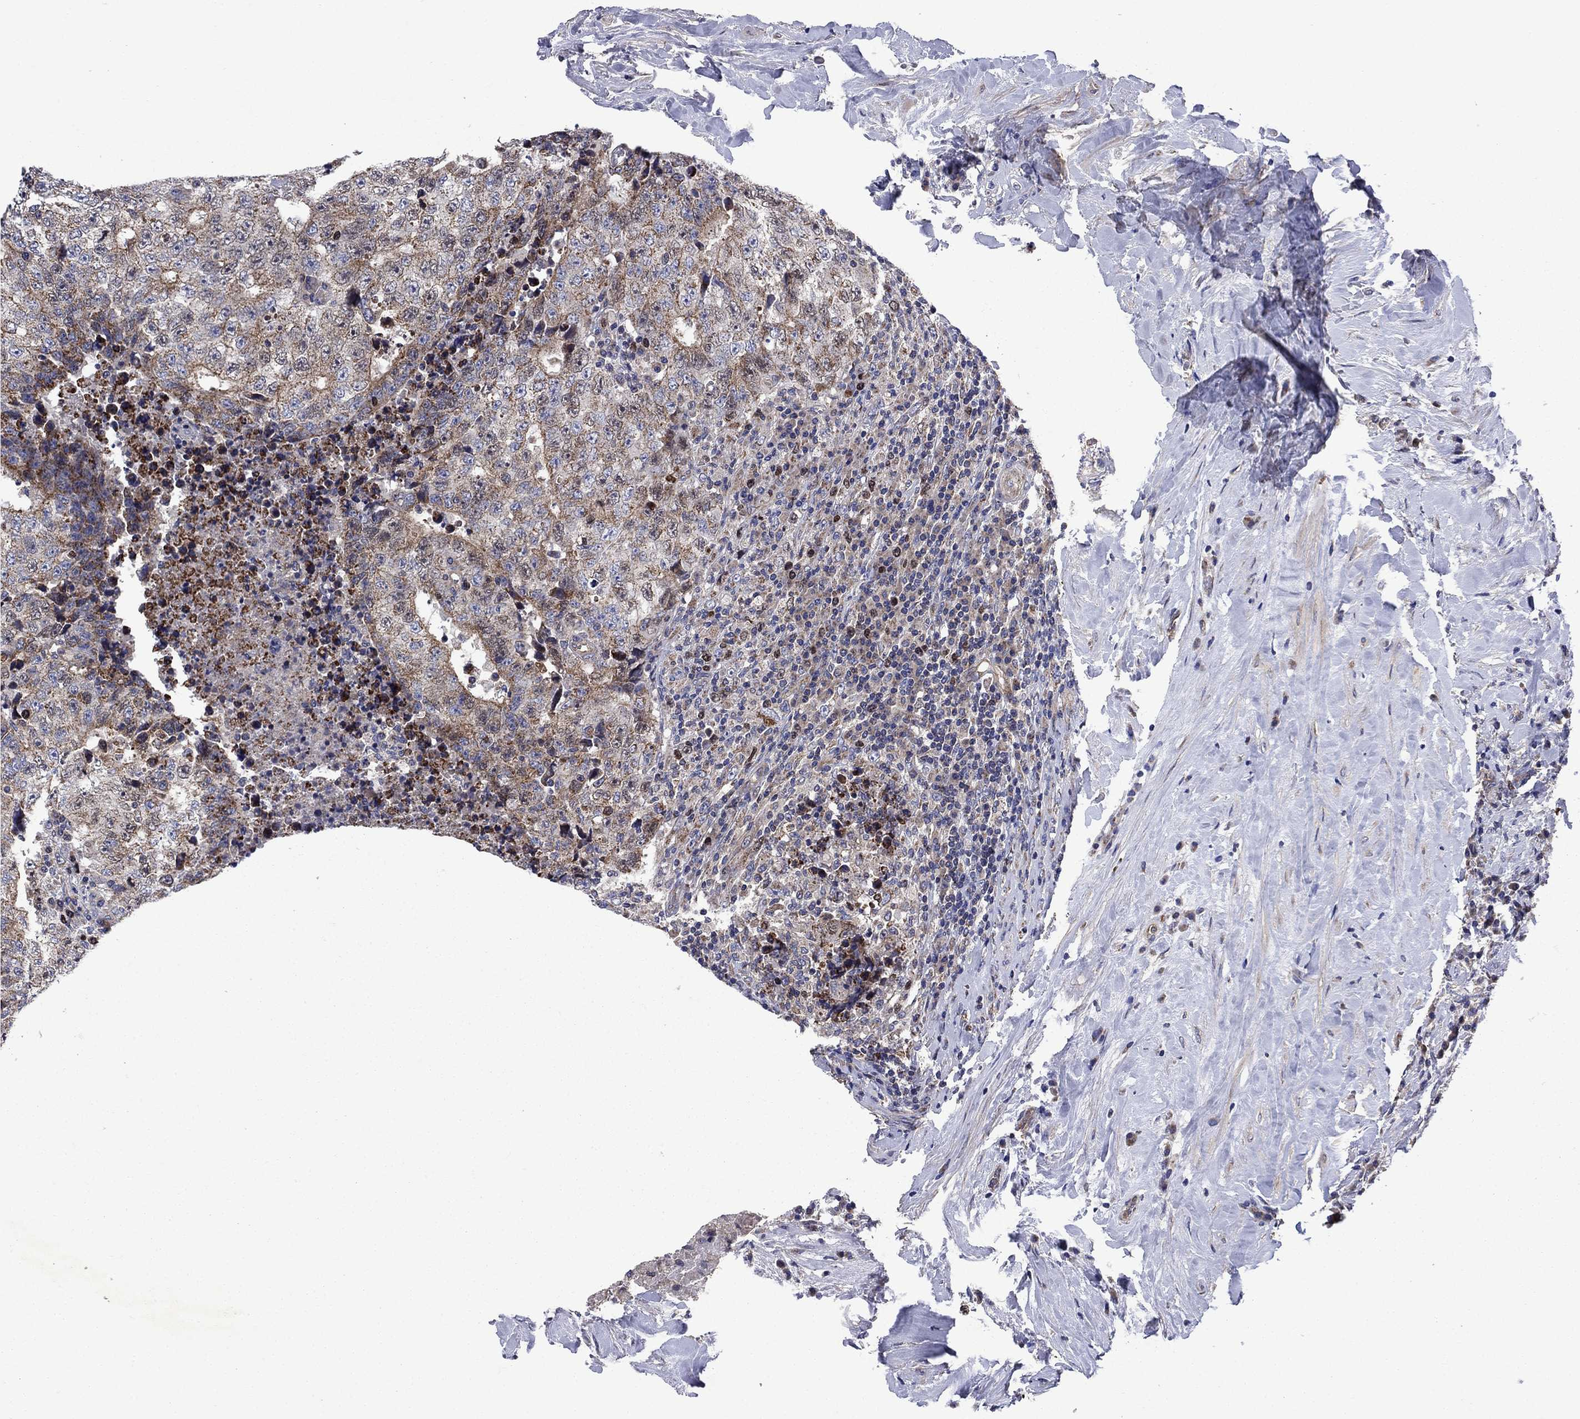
{"staining": {"intensity": "weak", "quantity": "25%-75%", "location": "cytoplasmic/membranous"}, "tissue": "testis cancer", "cell_type": "Tumor cells", "image_type": "cancer", "snomed": [{"axis": "morphology", "description": "Necrosis, NOS"}, {"axis": "morphology", "description": "Carcinoma, Embryonal, NOS"}, {"axis": "topography", "description": "Testis"}], "caption": "A brown stain labels weak cytoplasmic/membranous staining of a protein in testis cancer (embryonal carcinoma) tumor cells.", "gene": "KIF22", "patient": {"sex": "male", "age": 19}}